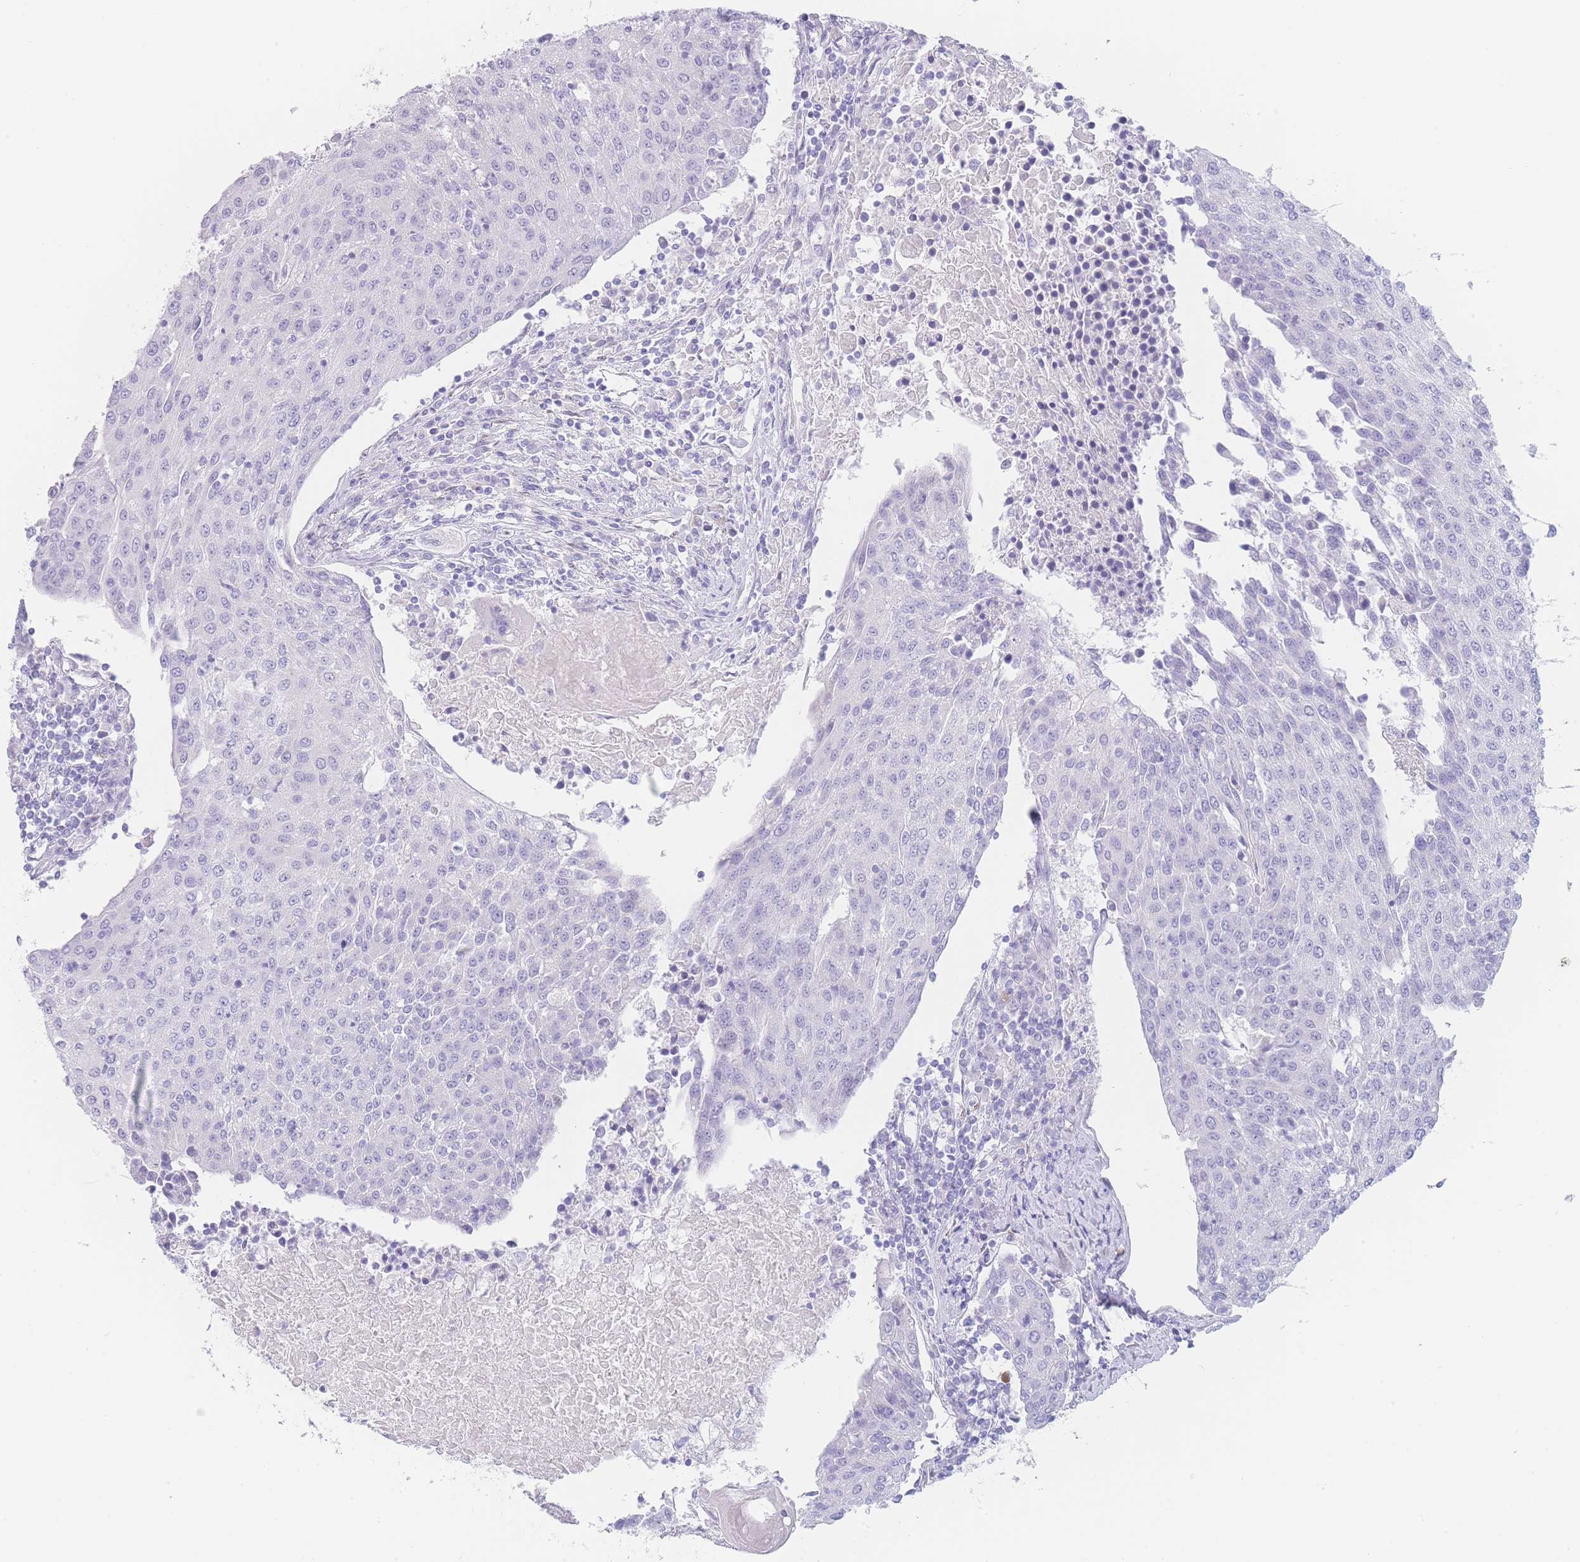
{"staining": {"intensity": "negative", "quantity": "none", "location": "none"}, "tissue": "urothelial cancer", "cell_type": "Tumor cells", "image_type": "cancer", "snomed": [{"axis": "morphology", "description": "Urothelial carcinoma, High grade"}, {"axis": "topography", "description": "Urinary bladder"}], "caption": "An image of human urothelial carcinoma (high-grade) is negative for staining in tumor cells. (DAB IHC with hematoxylin counter stain).", "gene": "PSMB5", "patient": {"sex": "female", "age": 85}}